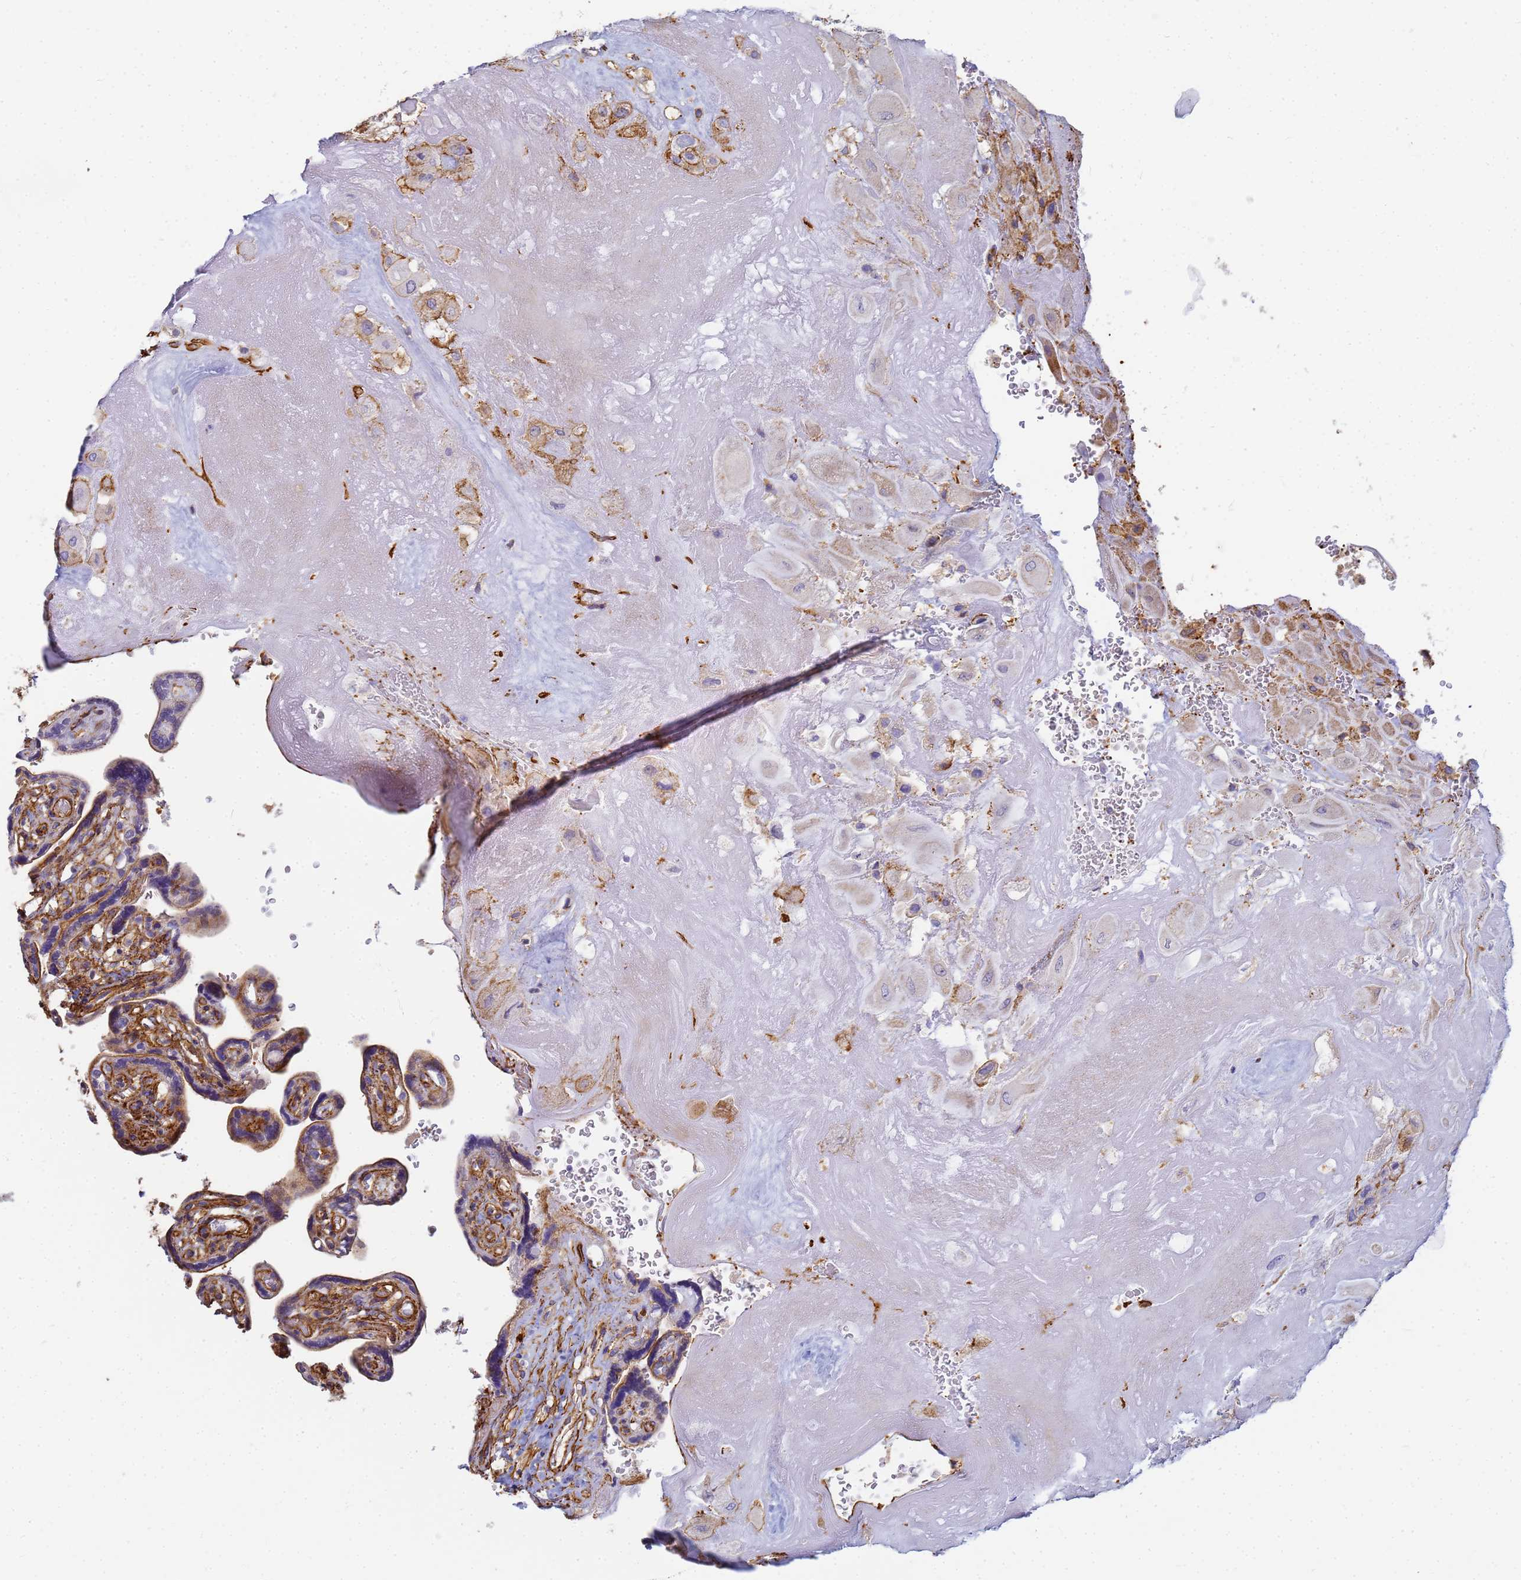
{"staining": {"intensity": "moderate", "quantity": "25%-75%", "location": "cytoplasmic/membranous"}, "tissue": "placenta", "cell_type": "Decidual cells", "image_type": "normal", "snomed": [{"axis": "morphology", "description": "Normal tissue, NOS"}, {"axis": "topography", "description": "Placenta"}], "caption": "A brown stain shows moderate cytoplasmic/membranous staining of a protein in decidual cells of benign placenta.", "gene": "TPM1", "patient": {"sex": "female", "age": 32}}